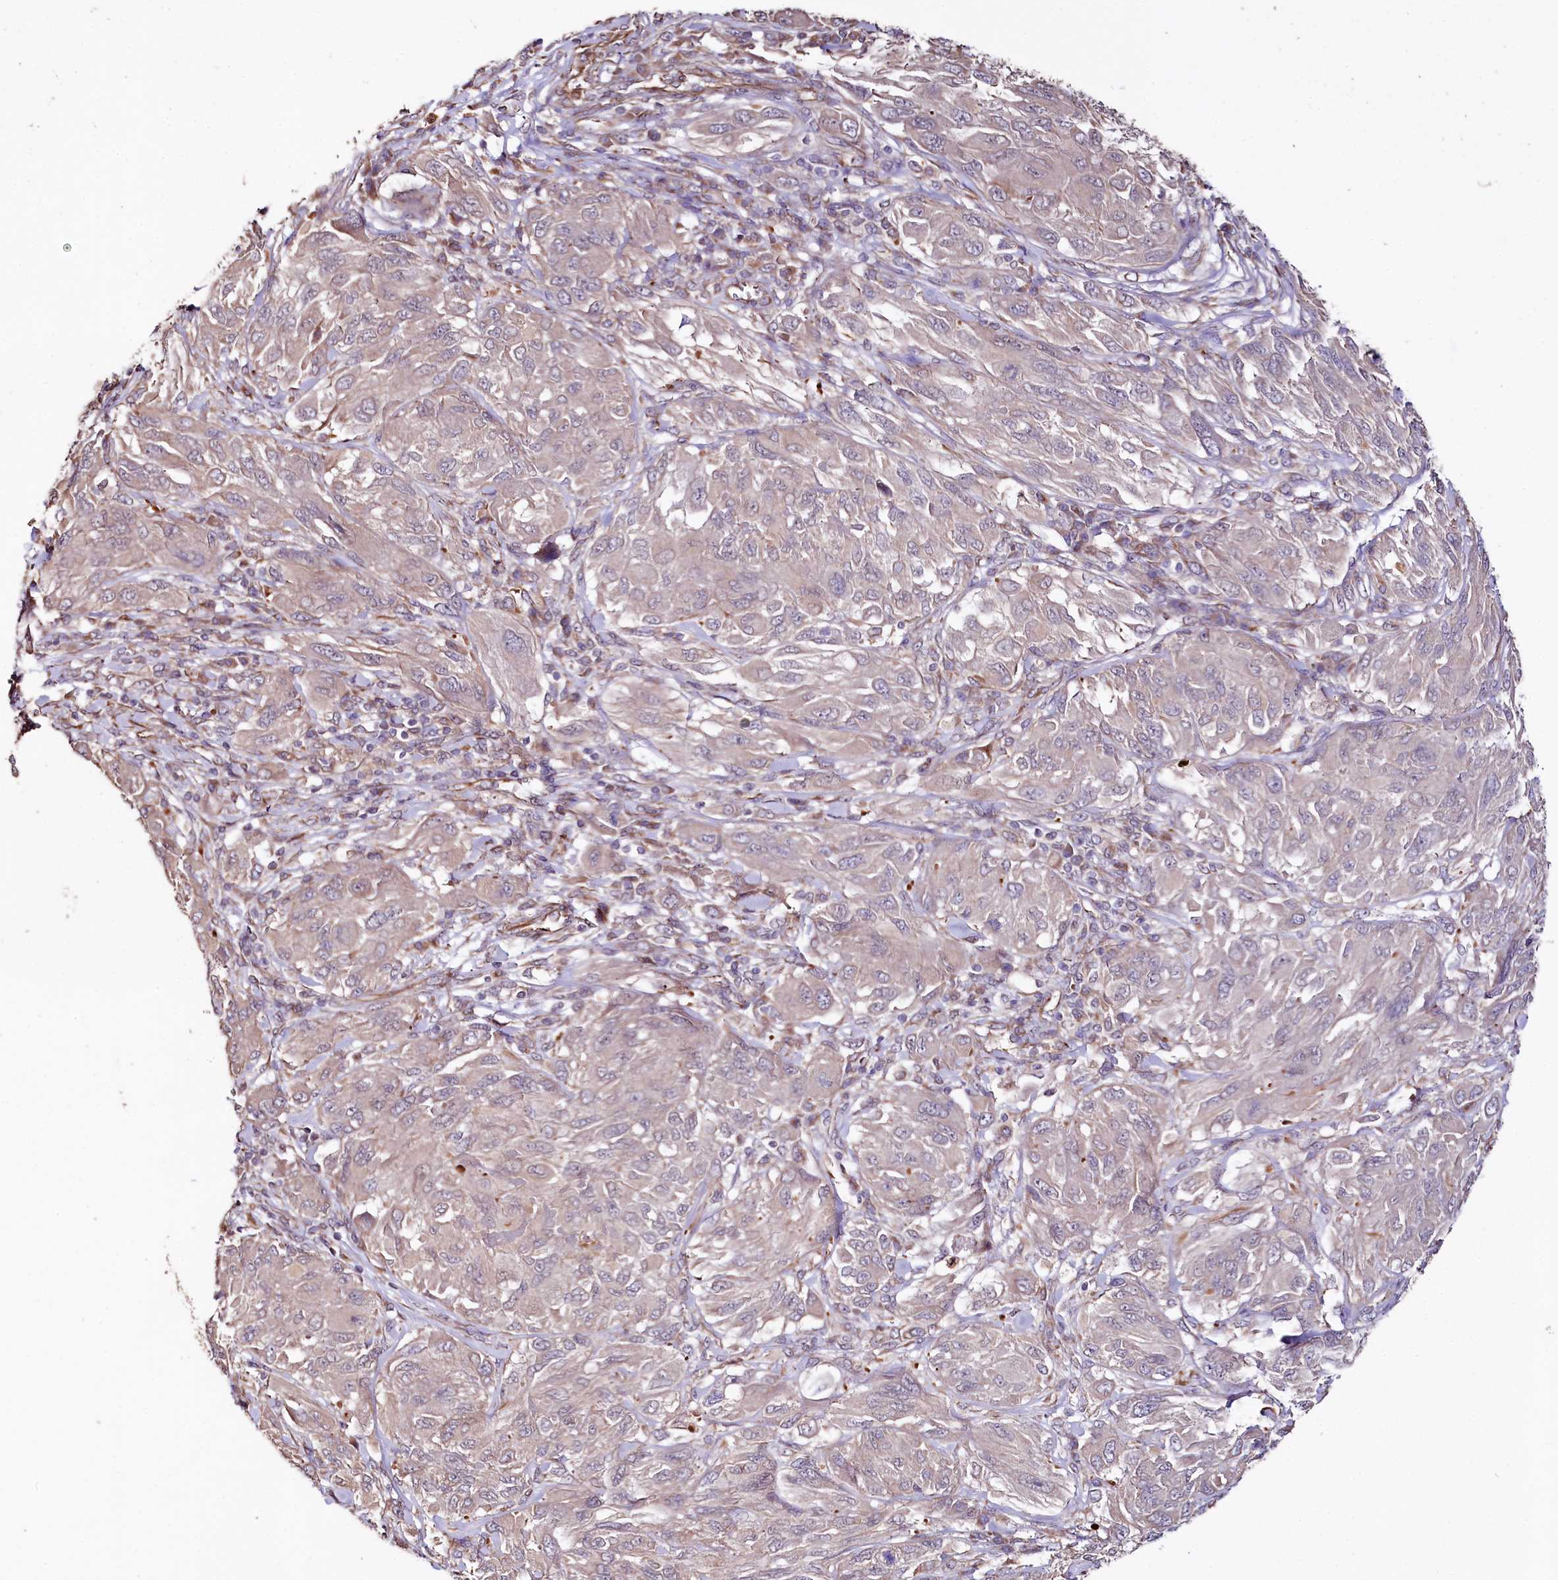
{"staining": {"intensity": "negative", "quantity": "none", "location": "none"}, "tissue": "melanoma", "cell_type": "Tumor cells", "image_type": "cancer", "snomed": [{"axis": "morphology", "description": "Malignant melanoma, NOS"}, {"axis": "topography", "description": "Skin"}], "caption": "Tumor cells show no significant protein positivity in melanoma.", "gene": "TTC12", "patient": {"sex": "female", "age": 91}}